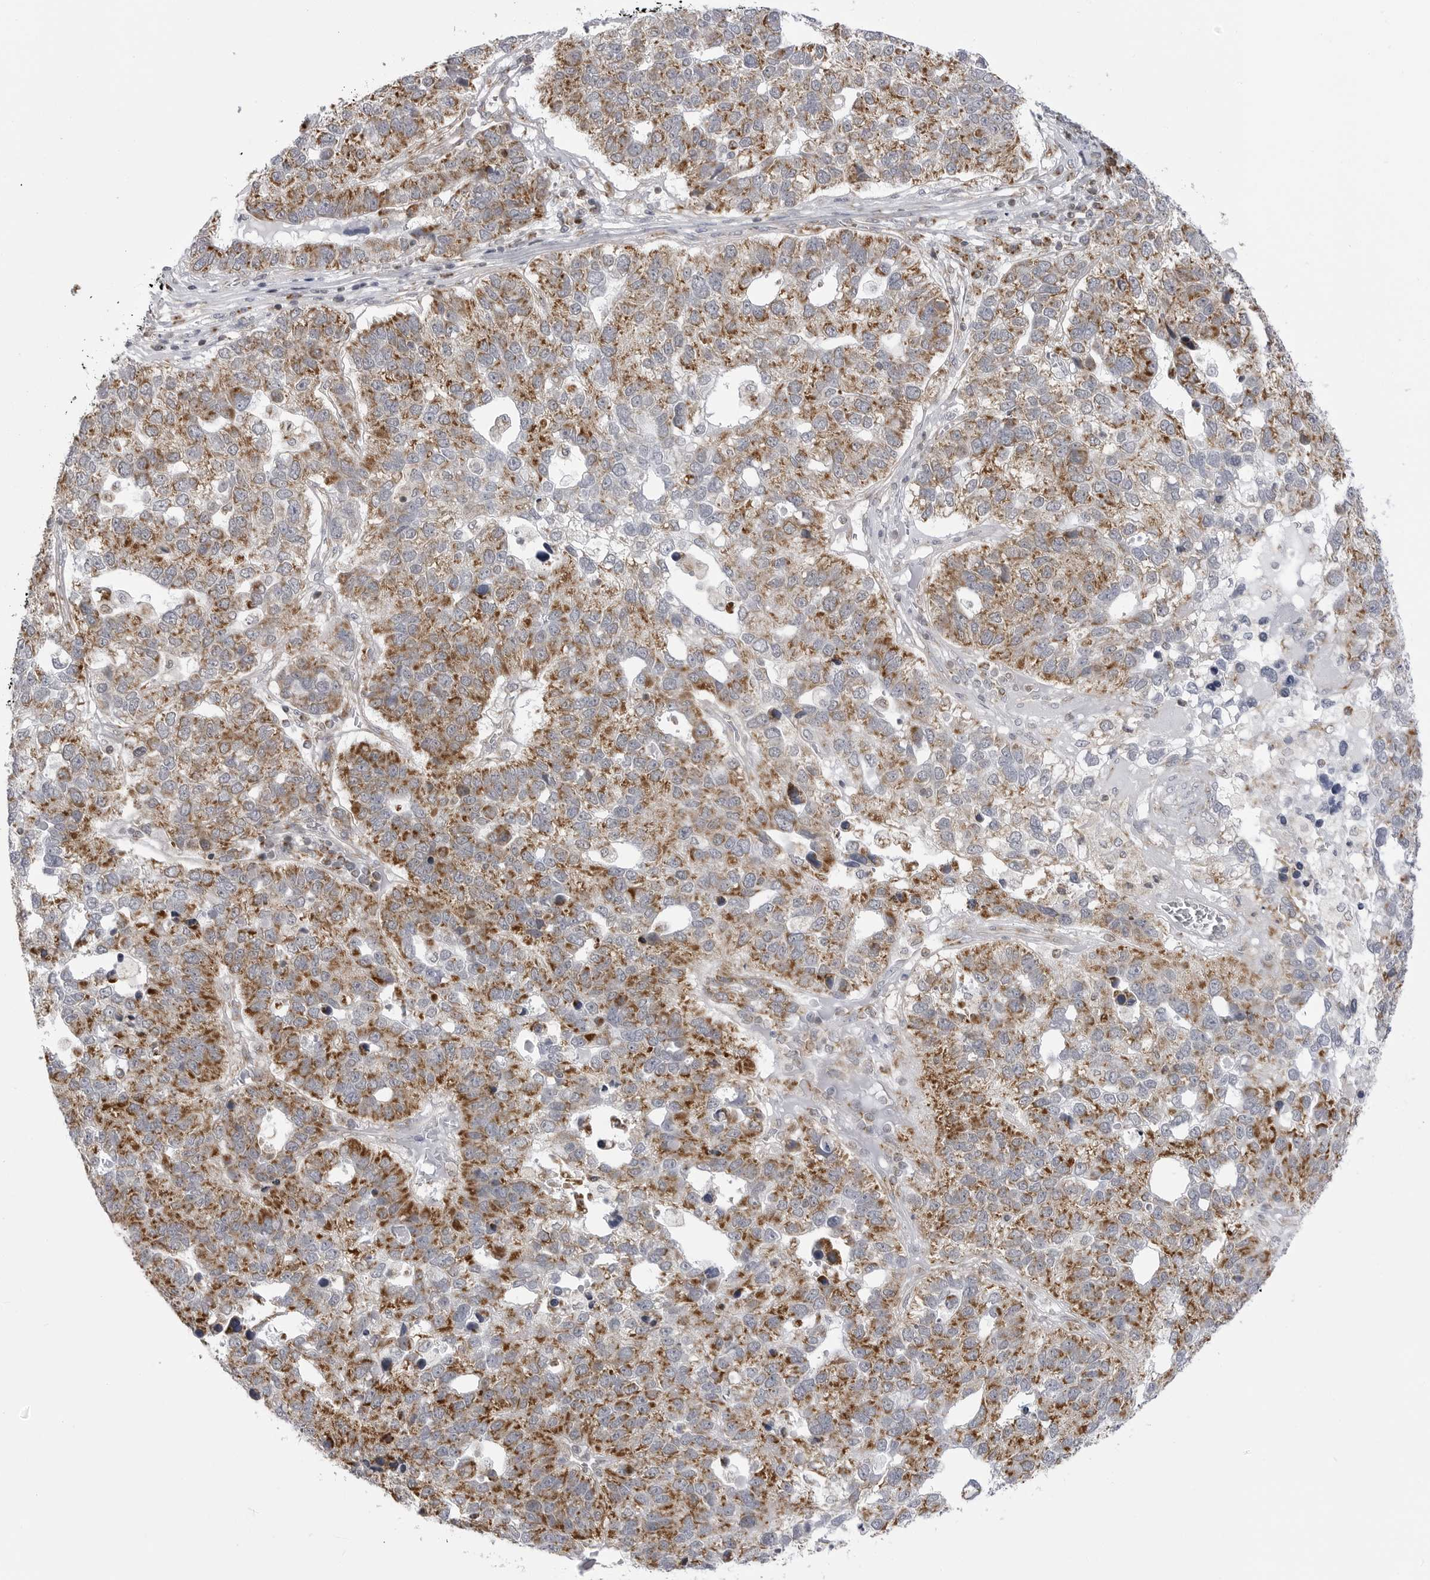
{"staining": {"intensity": "strong", "quantity": "25%-75%", "location": "cytoplasmic/membranous"}, "tissue": "pancreatic cancer", "cell_type": "Tumor cells", "image_type": "cancer", "snomed": [{"axis": "morphology", "description": "Adenocarcinoma, NOS"}, {"axis": "topography", "description": "Pancreas"}], "caption": "IHC (DAB) staining of pancreatic cancer (adenocarcinoma) reveals strong cytoplasmic/membranous protein expression in about 25%-75% of tumor cells.", "gene": "FH", "patient": {"sex": "female", "age": 61}}